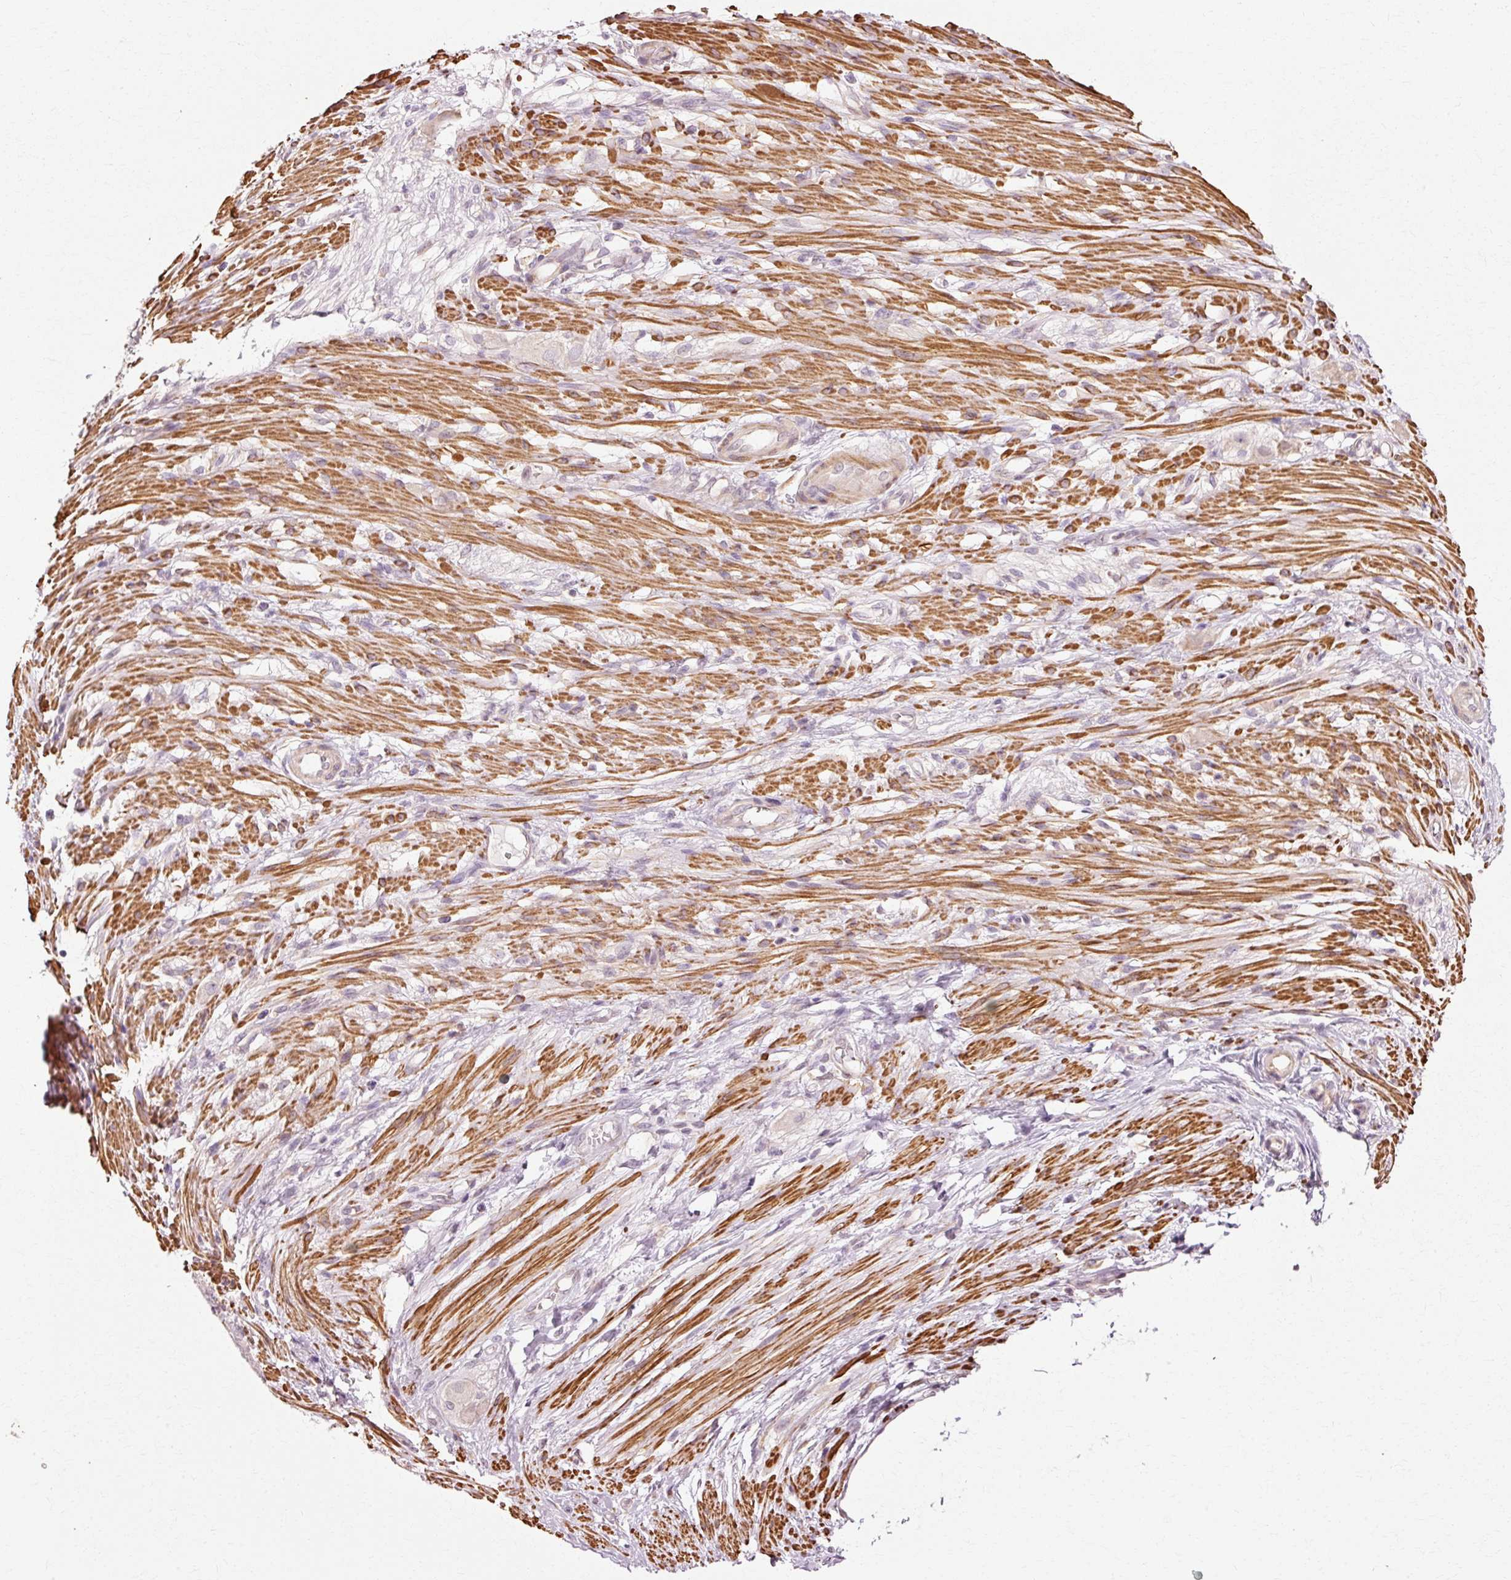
{"staining": {"intensity": "negative", "quantity": "none", "location": "none"}, "tissue": "ovarian cancer", "cell_type": "Tumor cells", "image_type": "cancer", "snomed": [{"axis": "morphology", "description": "Carcinoma, endometroid"}, {"axis": "topography", "description": "Appendix"}, {"axis": "topography", "description": "Ovary"}], "caption": "IHC image of neoplastic tissue: human ovarian cancer stained with DAB shows no significant protein expression in tumor cells. Brightfield microscopy of immunohistochemistry stained with DAB (3,3'-diaminobenzidine) (brown) and hematoxylin (blue), captured at high magnification.", "gene": "RGPD5", "patient": {"sex": "female", "age": 42}}